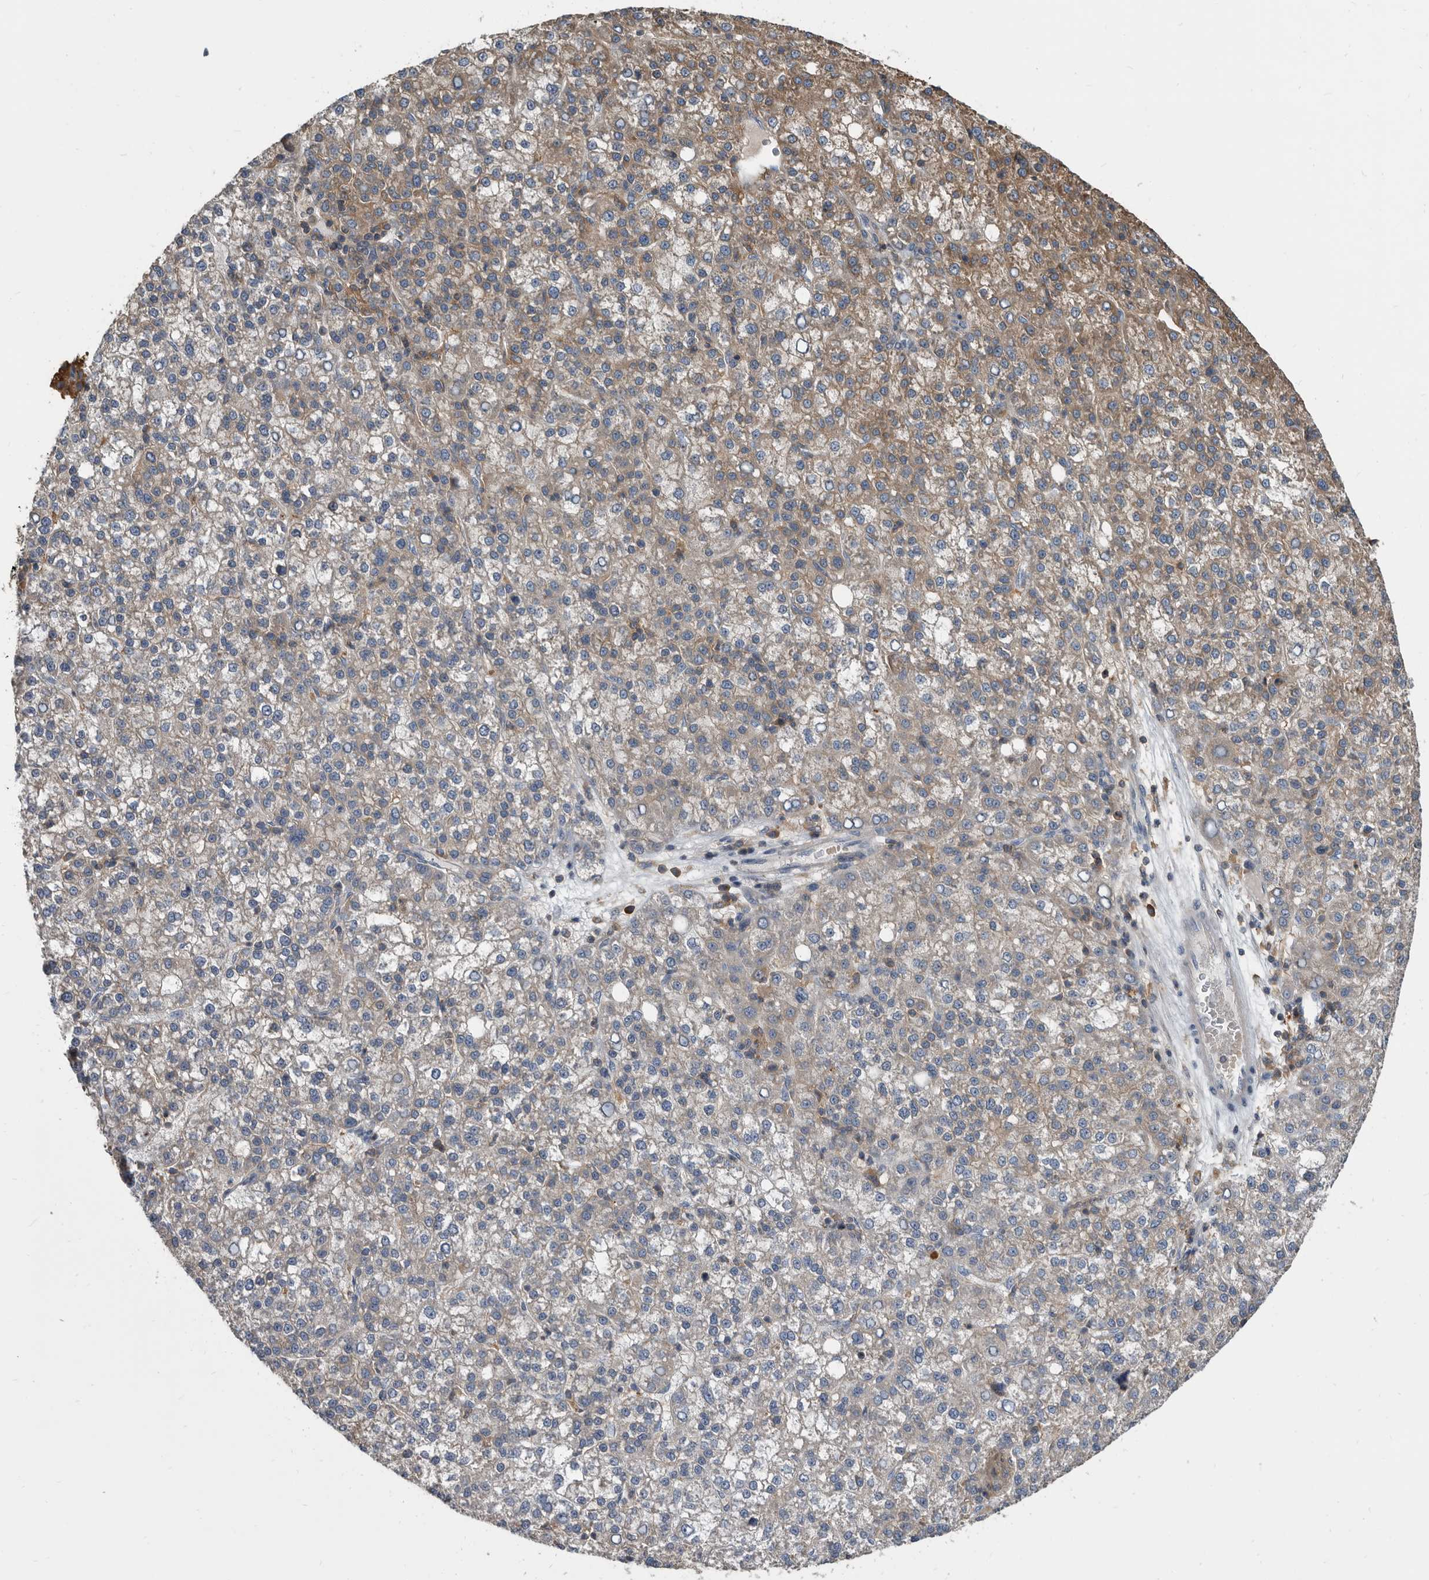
{"staining": {"intensity": "negative", "quantity": "none", "location": "none"}, "tissue": "liver cancer", "cell_type": "Tumor cells", "image_type": "cancer", "snomed": [{"axis": "morphology", "description": "Carcinoma, Hepatocellular, NOS"}, {"axis": "topography", "description": "Liver"}], "caption": "Immunohistochemistry photomicrograph of neoplastic tissue: liver hepatocellular carcinoma stained with DAB (3,3'-diaminobenzidine) shows no significant protein expression in tumor cells.", "gene": "APEH", "patient": {"sex": "female", "age": 58}}